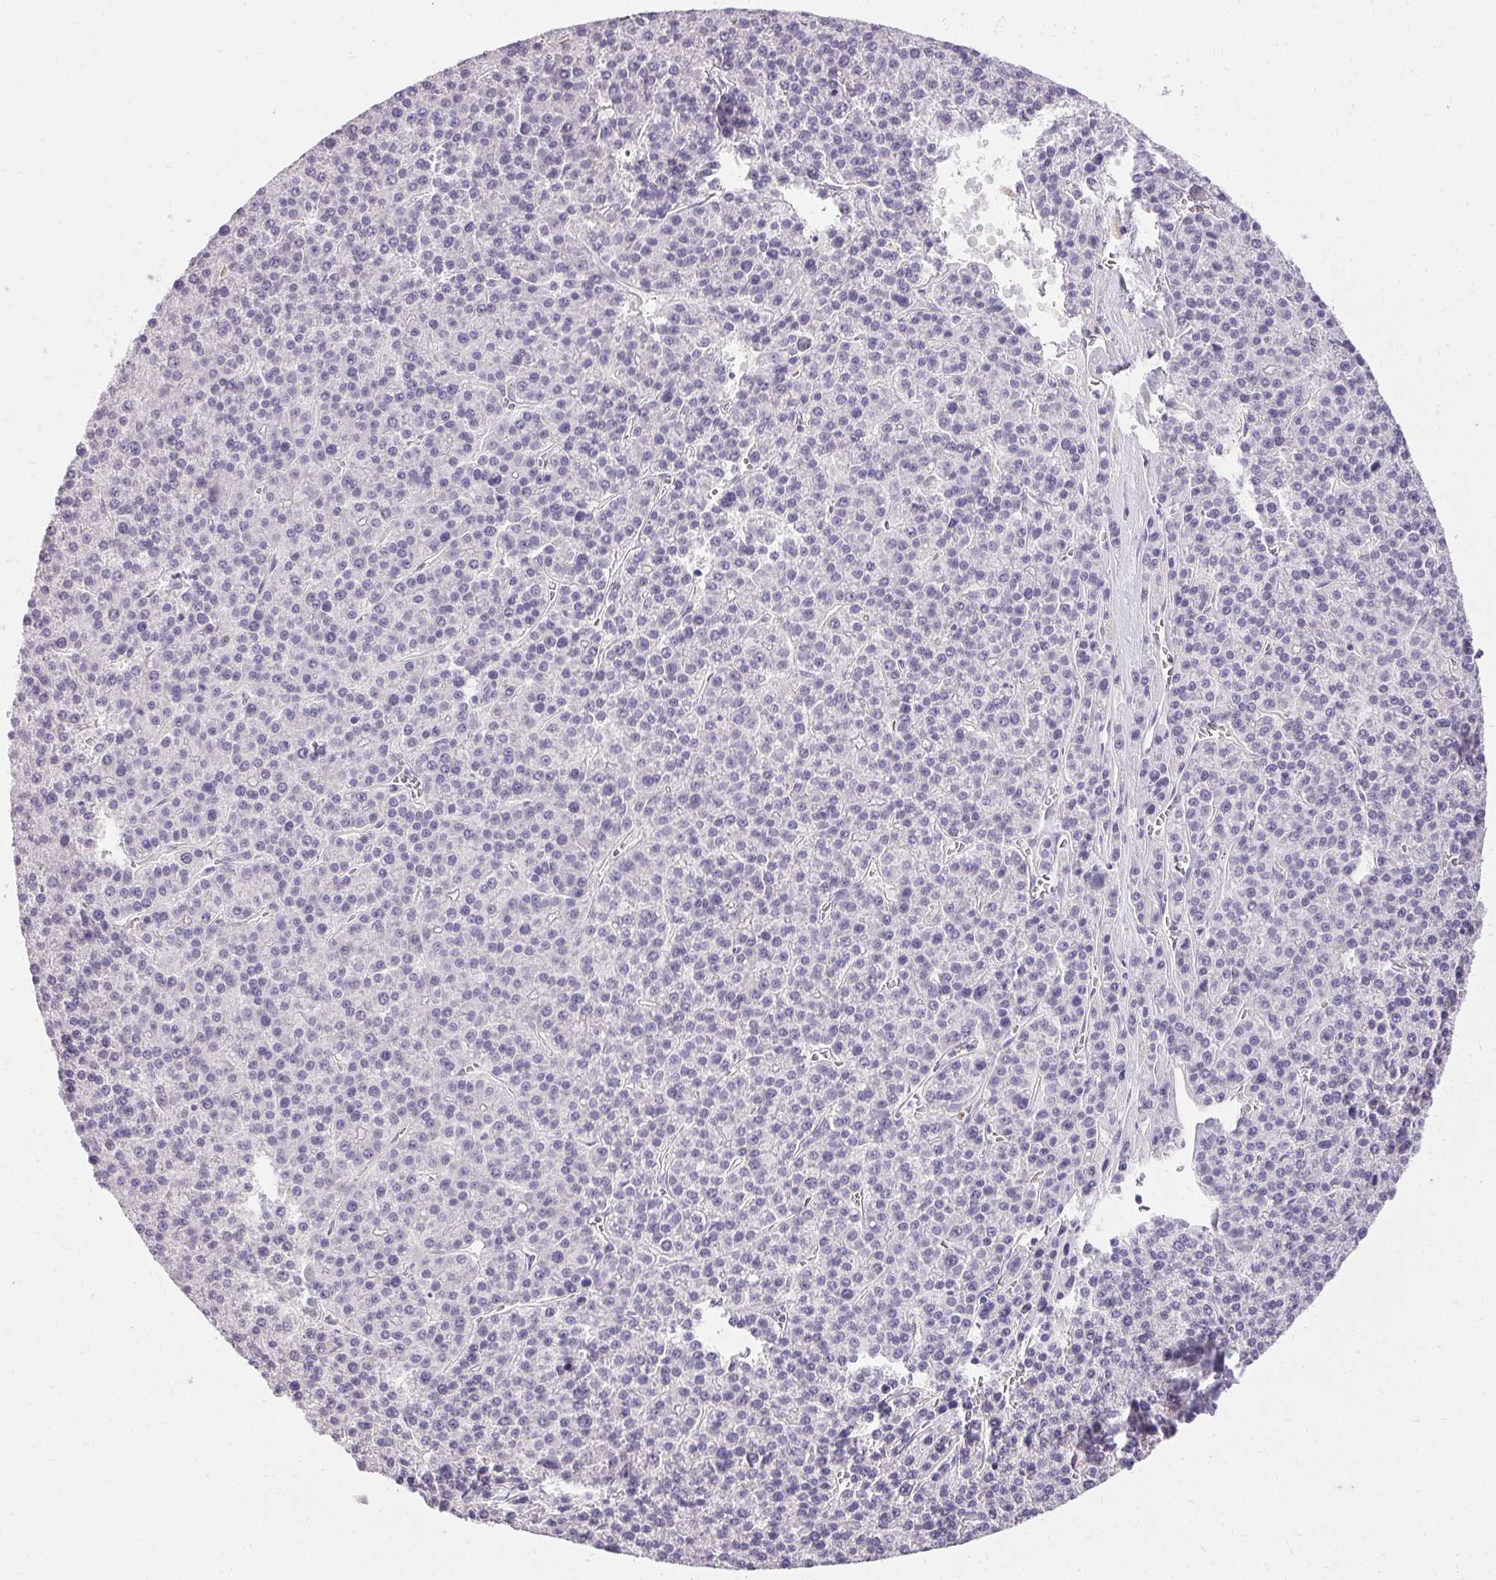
{"staining": {"intensity": "negative", "quantity": "none", "location": "none"}, "tissue": "liver cancer", "cell_type": "Tumor cells", "image_type": "cancer", "snomed": [{"axis": "morphology", "description": "Carcinoma, Hepatocellular, NOS"}, {"axis": "topography", "description": "Liver"}], "caption": "Immunohistochemistry (IHC) micrograph of neoplastic tissue: human hepatocellular carcinoma (liver) stained with DAB demonstrates no significant protein expression in tumor cells. (Brightfield microscopy of DAB immunohistochemistry at high magnification).", "gene": "PMEL", "patient": {"sex": "female", "age": 58}}